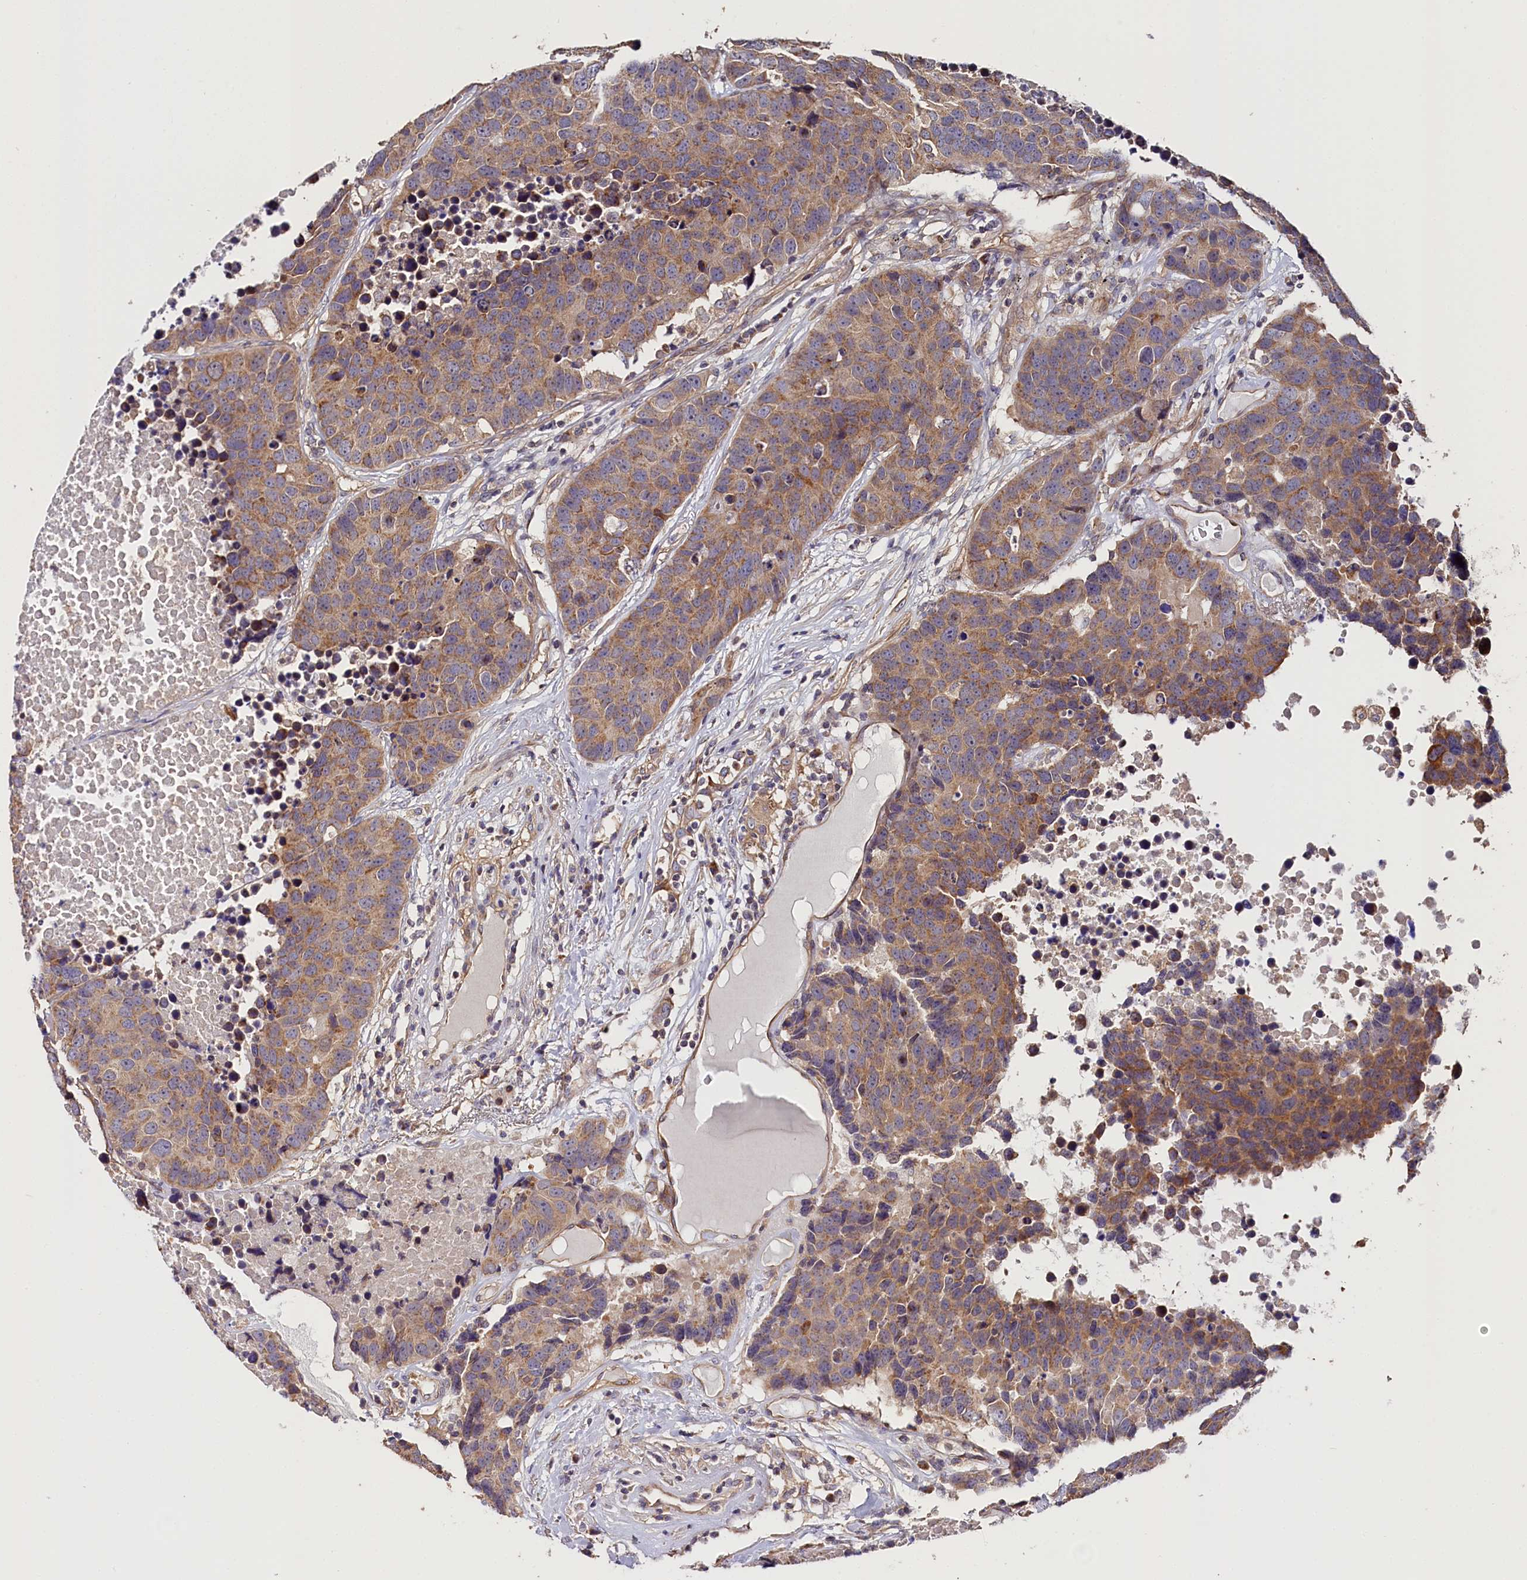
{"staining": {"intensity": "moderate", "quantity": ">75%", "location": "cytoplasmic/membranous"}, "tissue": "carcinoid", "cell_type": "Tumor cells", "image_type": "cancer", "snomed": [{"axis": "morphology", "description": "Carcinoid, malignant, NOS"}, {"axis": "topography", "description": "Lung"}], "caption": "Moderate cytoplasmic/membranous staining for a protein is identified in approximately >75% of tumor cells of malignant carcinoid using immunohistochemistry.", "gene": "KATNB1", "patient": {"sex": "male", "age": 60}}